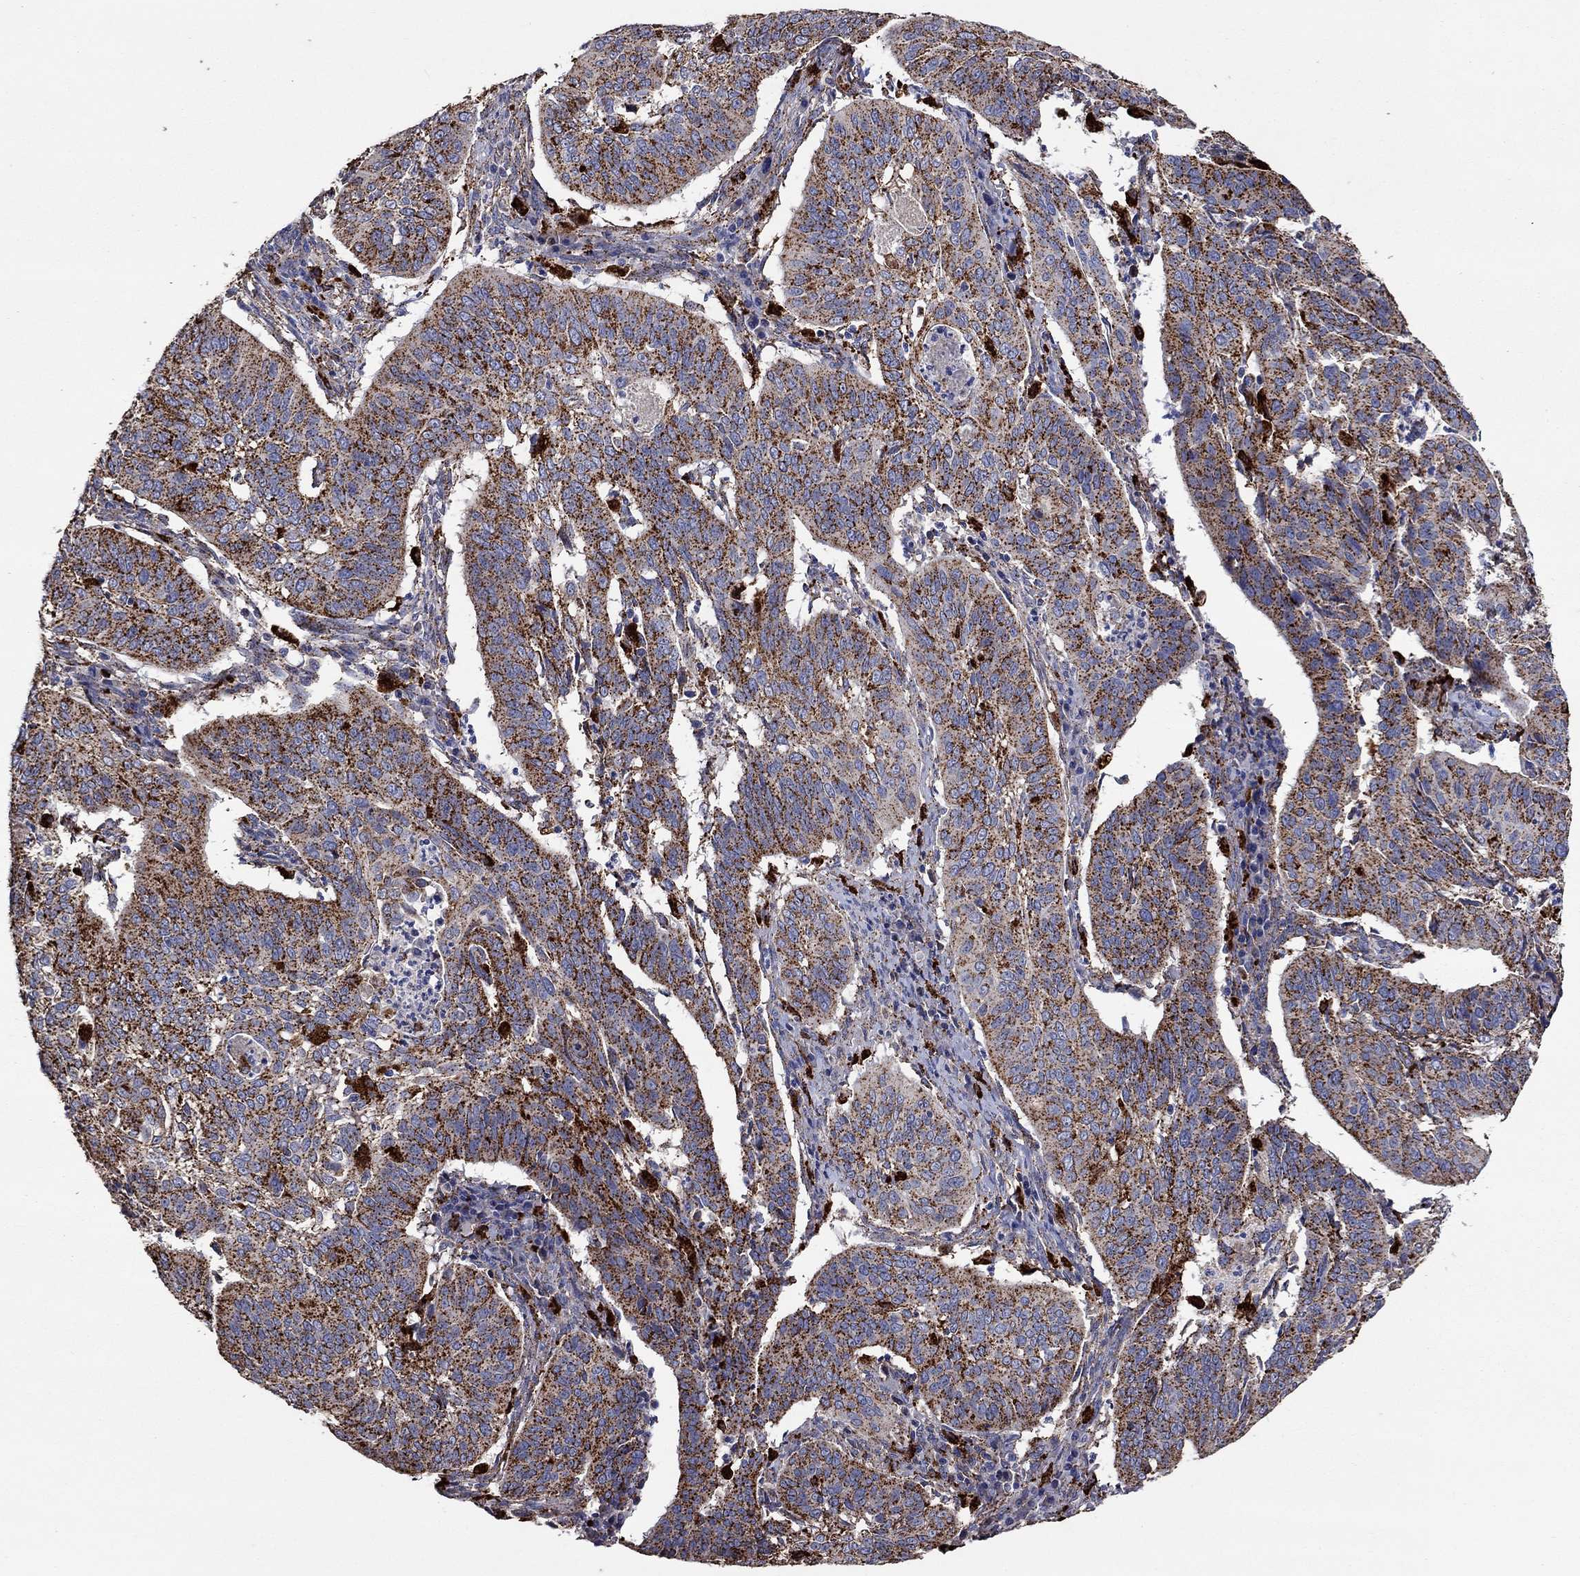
{"staining": {"intensity": "strong", "quantity": ">75%", "location": "cytoplasmic/membranous"}, "tissue": "cervical cancer", "cell_type": "Tumor cells", "image_type": "cancer", "snomed": [{"axis": "morphology", "description": "Normal tissue, NOS"}, {"axis": "morphology", "description": "Squamous cell carcinoma, NOS"}, {"axis": "topography", "description": "Cervix"}], "caption": "A photomicrograph of human cervical squamous cell carcinoma stained for a protein reveals strong cytoplasmic/membranous brown staining in tumor cells. (DAB (3,3'-diaminobenzidine) = brown stain, brightfield microscopy at high magnification).", "gene": "CTSB", "patient": {"sex": "female", "age": 39}}